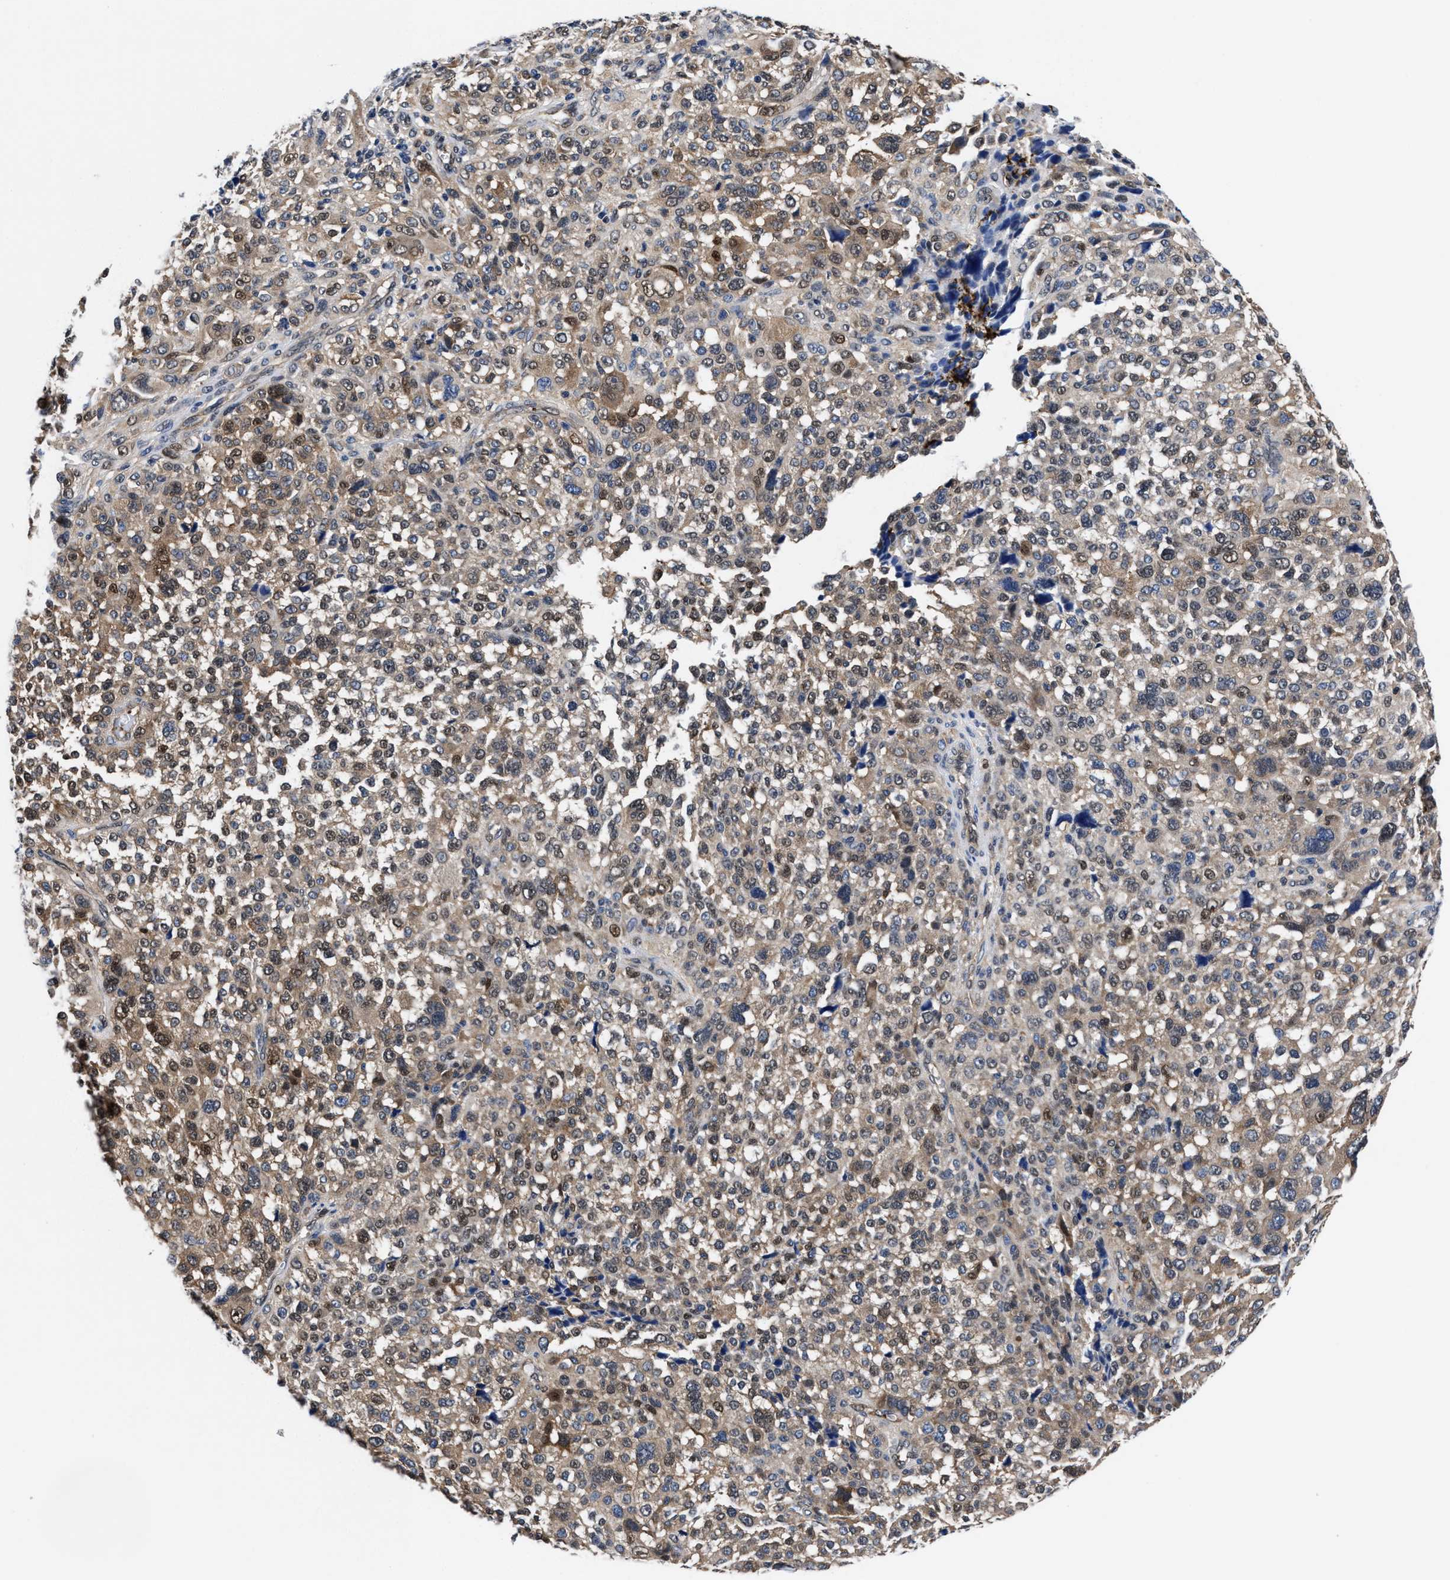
{"staining": {"intensity": "moderate", "quantity": "25%-75%", "location": "cytoplasmic/membranous,nuclear"}, "tissue": "melanoma", "cell_type": "Tumor cells", "image_type": "cancer", "snomed": [{"axis": "morphology", "description": "Malignant melanoma, NOS"}, {"axis": "topography", "description": "Skin"}], "caption": "Tumor cells demonstrate medium levels of moderate cytoplasmic/membranous and nuclear expression in about 25%-75% of cells in malignant melanoma.", "gene": "ACLY", "patient": {"sex": "female", "age": 55}}